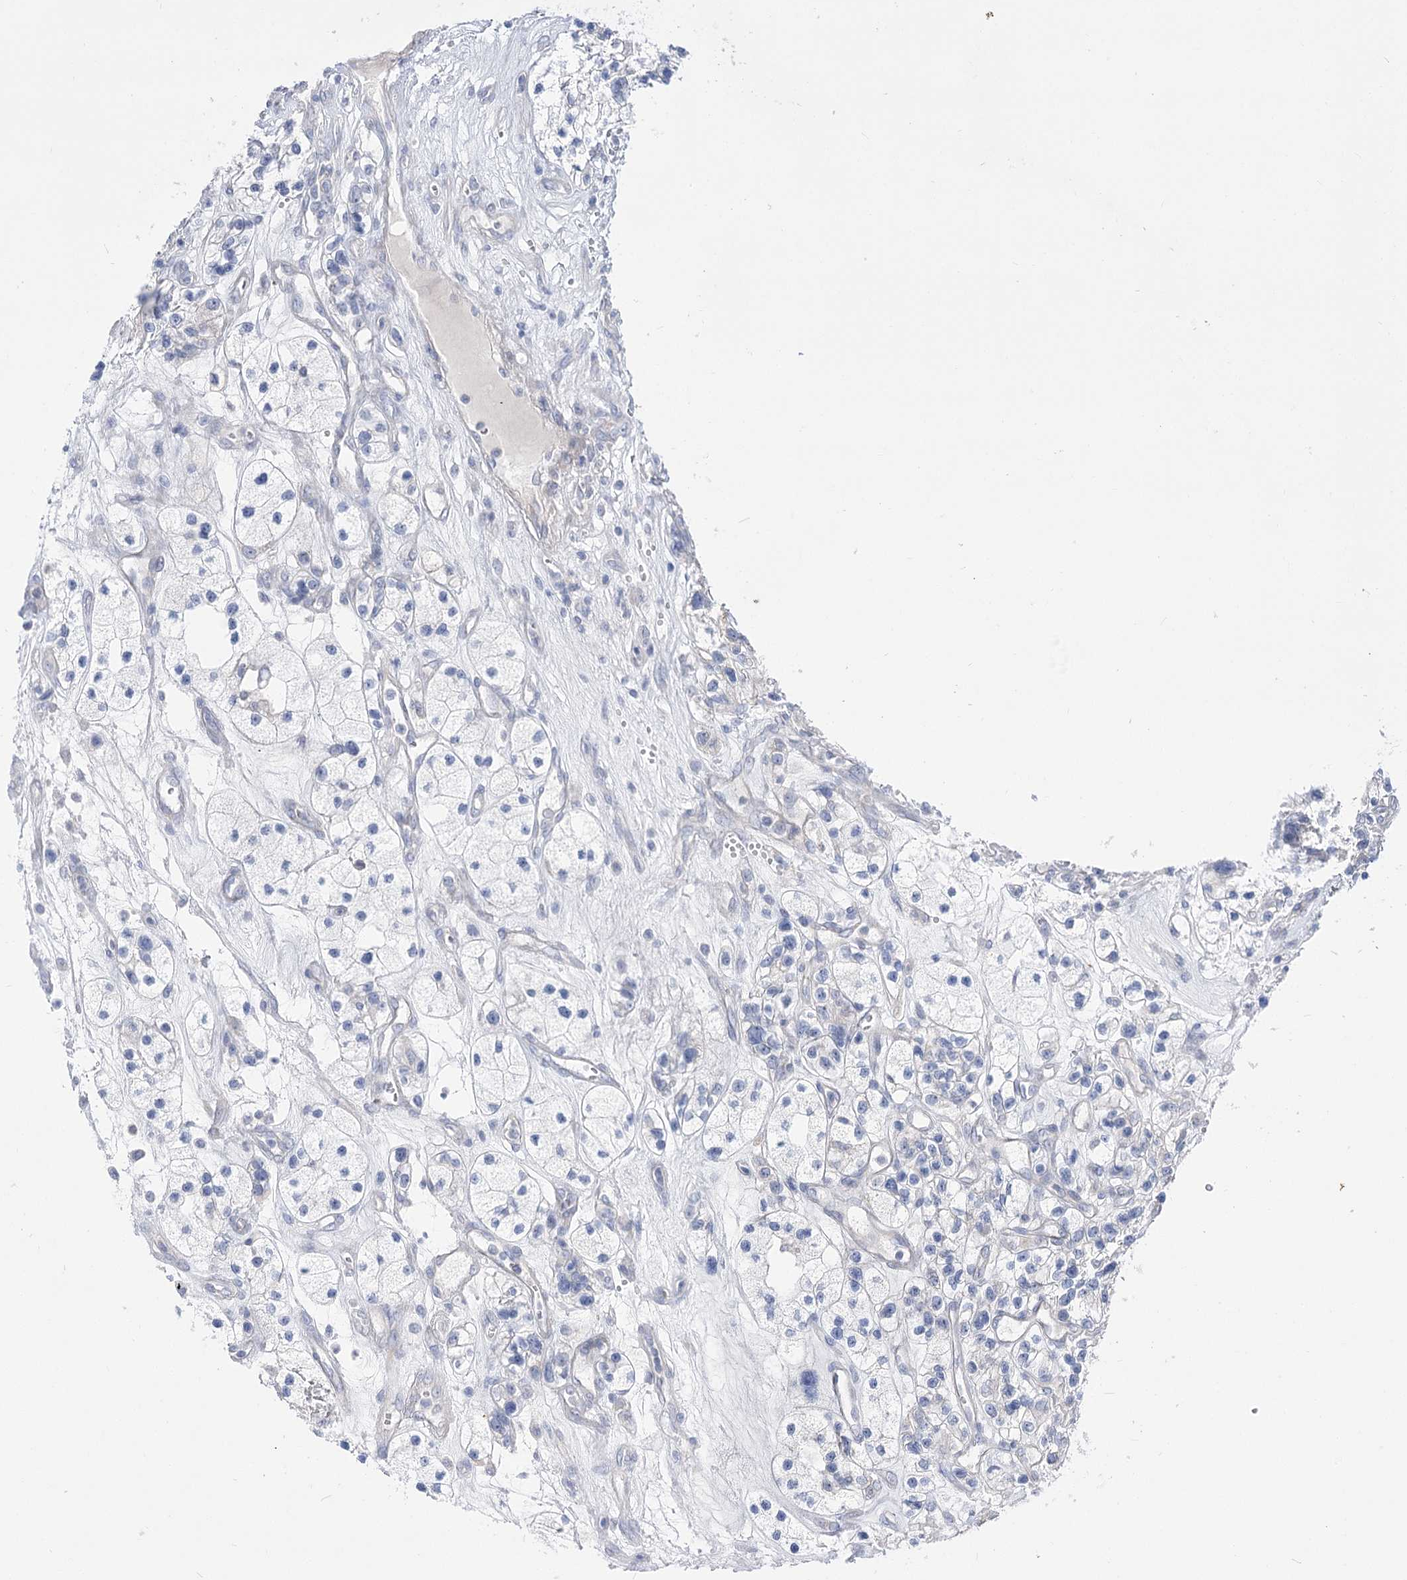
{"staining": {"intensity": "negative", "quantity": "none", "location": "none"}, "tissue": "renal cancer", "cell_type": "Tumor cells", "image_type": "cancer", "snomed": [{"axis": "morphology", "description": "Adenocarcinoma, NOS"}, {"axis": "topography", "description": "Kidney"}], "caption": "Immunohistochemistry of human renal cancer reveals no positivity in tumor cells.", "gene": "HELT", "patient": {"sex": "female", "age": 57}}